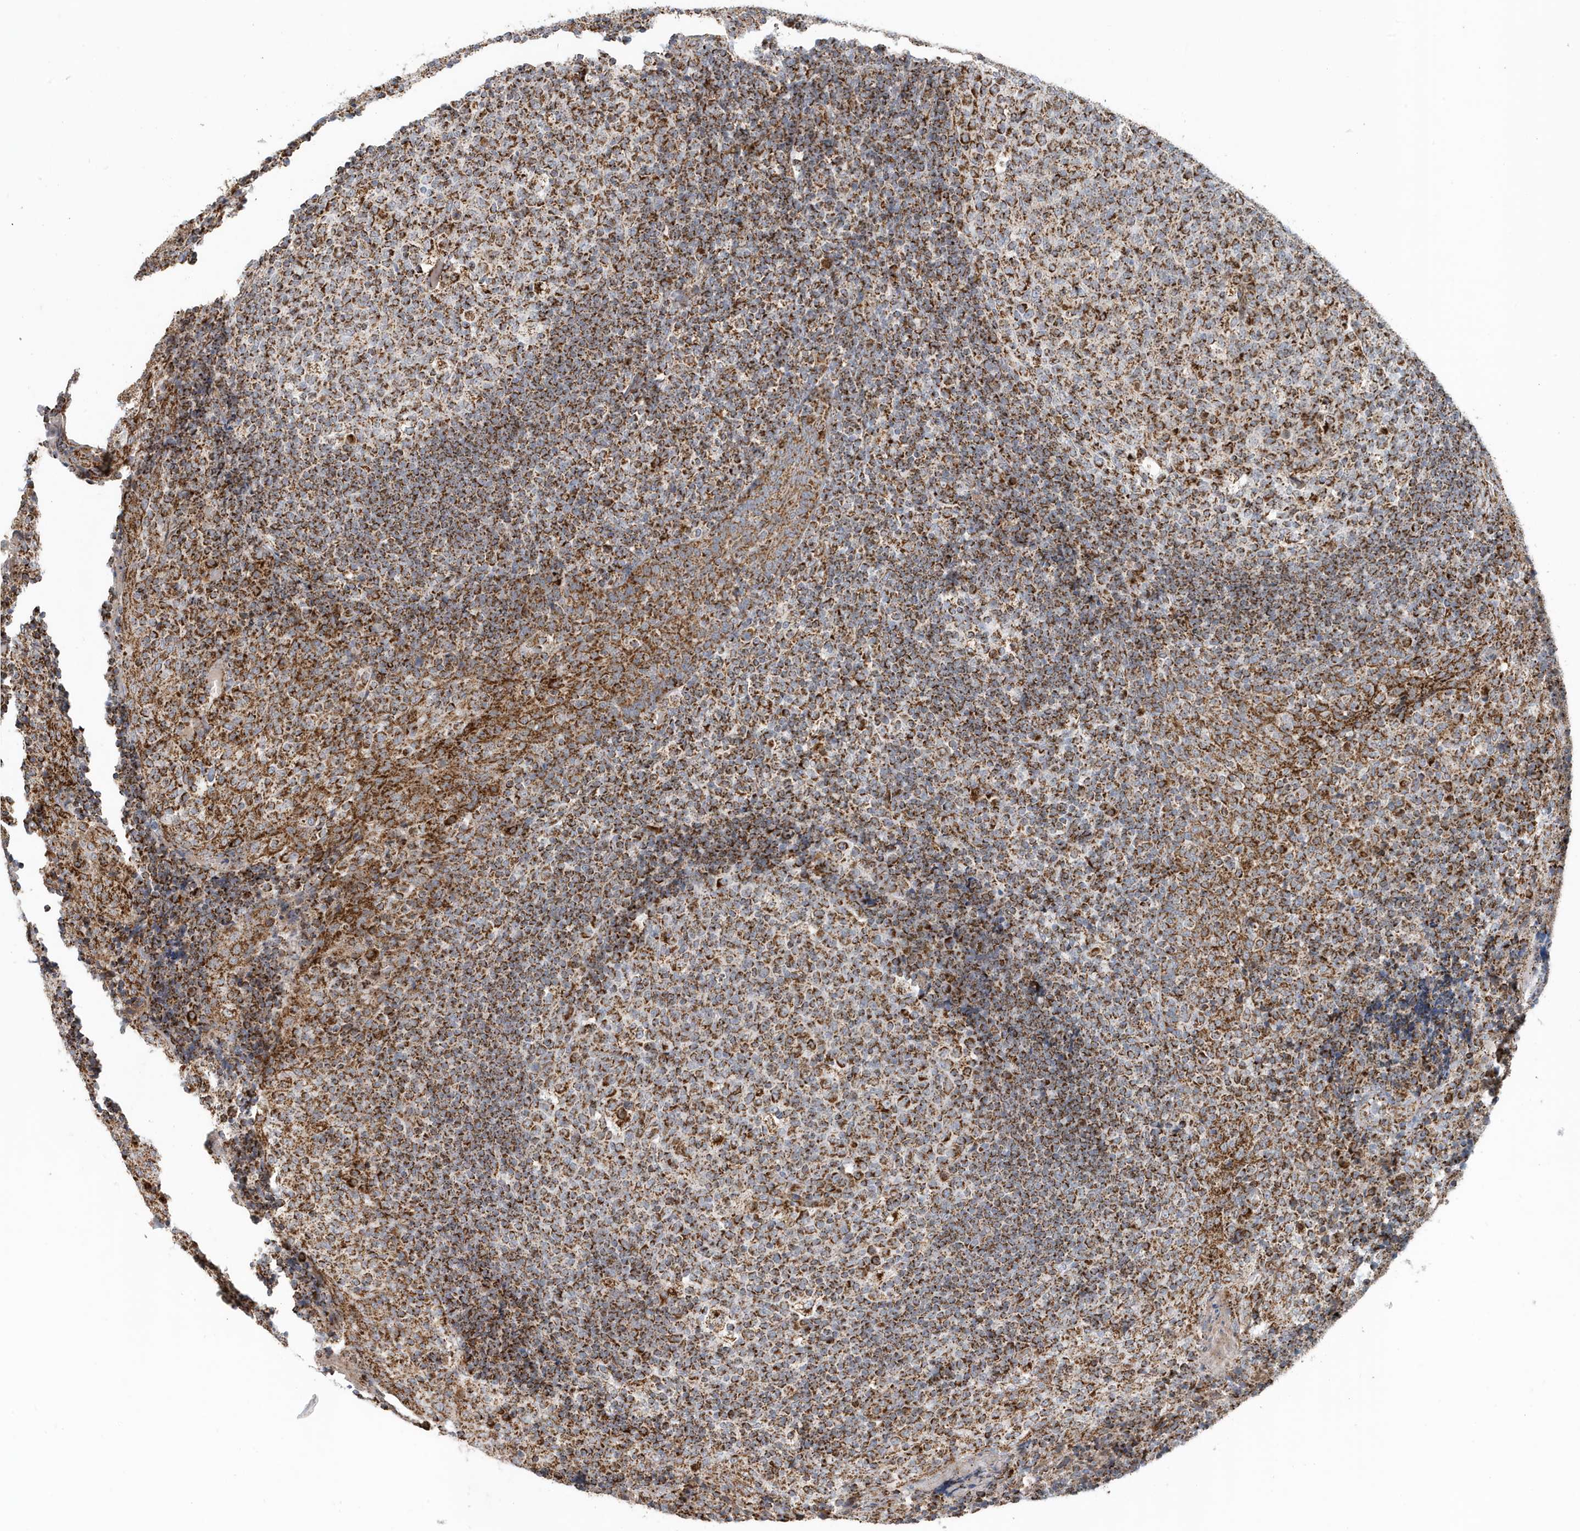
{"staining": {"intensity": "strong", "quantity": "25%-75%", "location": "cytoplasmic/membranous"}, "tissue": "tonsil", "cell_type": "Germinal center cells", "image_type": "normal", "snomed": [{"axis": "morphology", "description": "Normal tissue, NOS"}, {"axis": "topography", "description": "Tonsil"}], "caption": "The image shows immunohistochemical staining of benign tonsil. There is strong cytoplasmic/membranous positivity is present in about 25%-75% of germinal center cells.", "gene": "MAN1A1", "patient": {"sex": "female", "age": 19}}